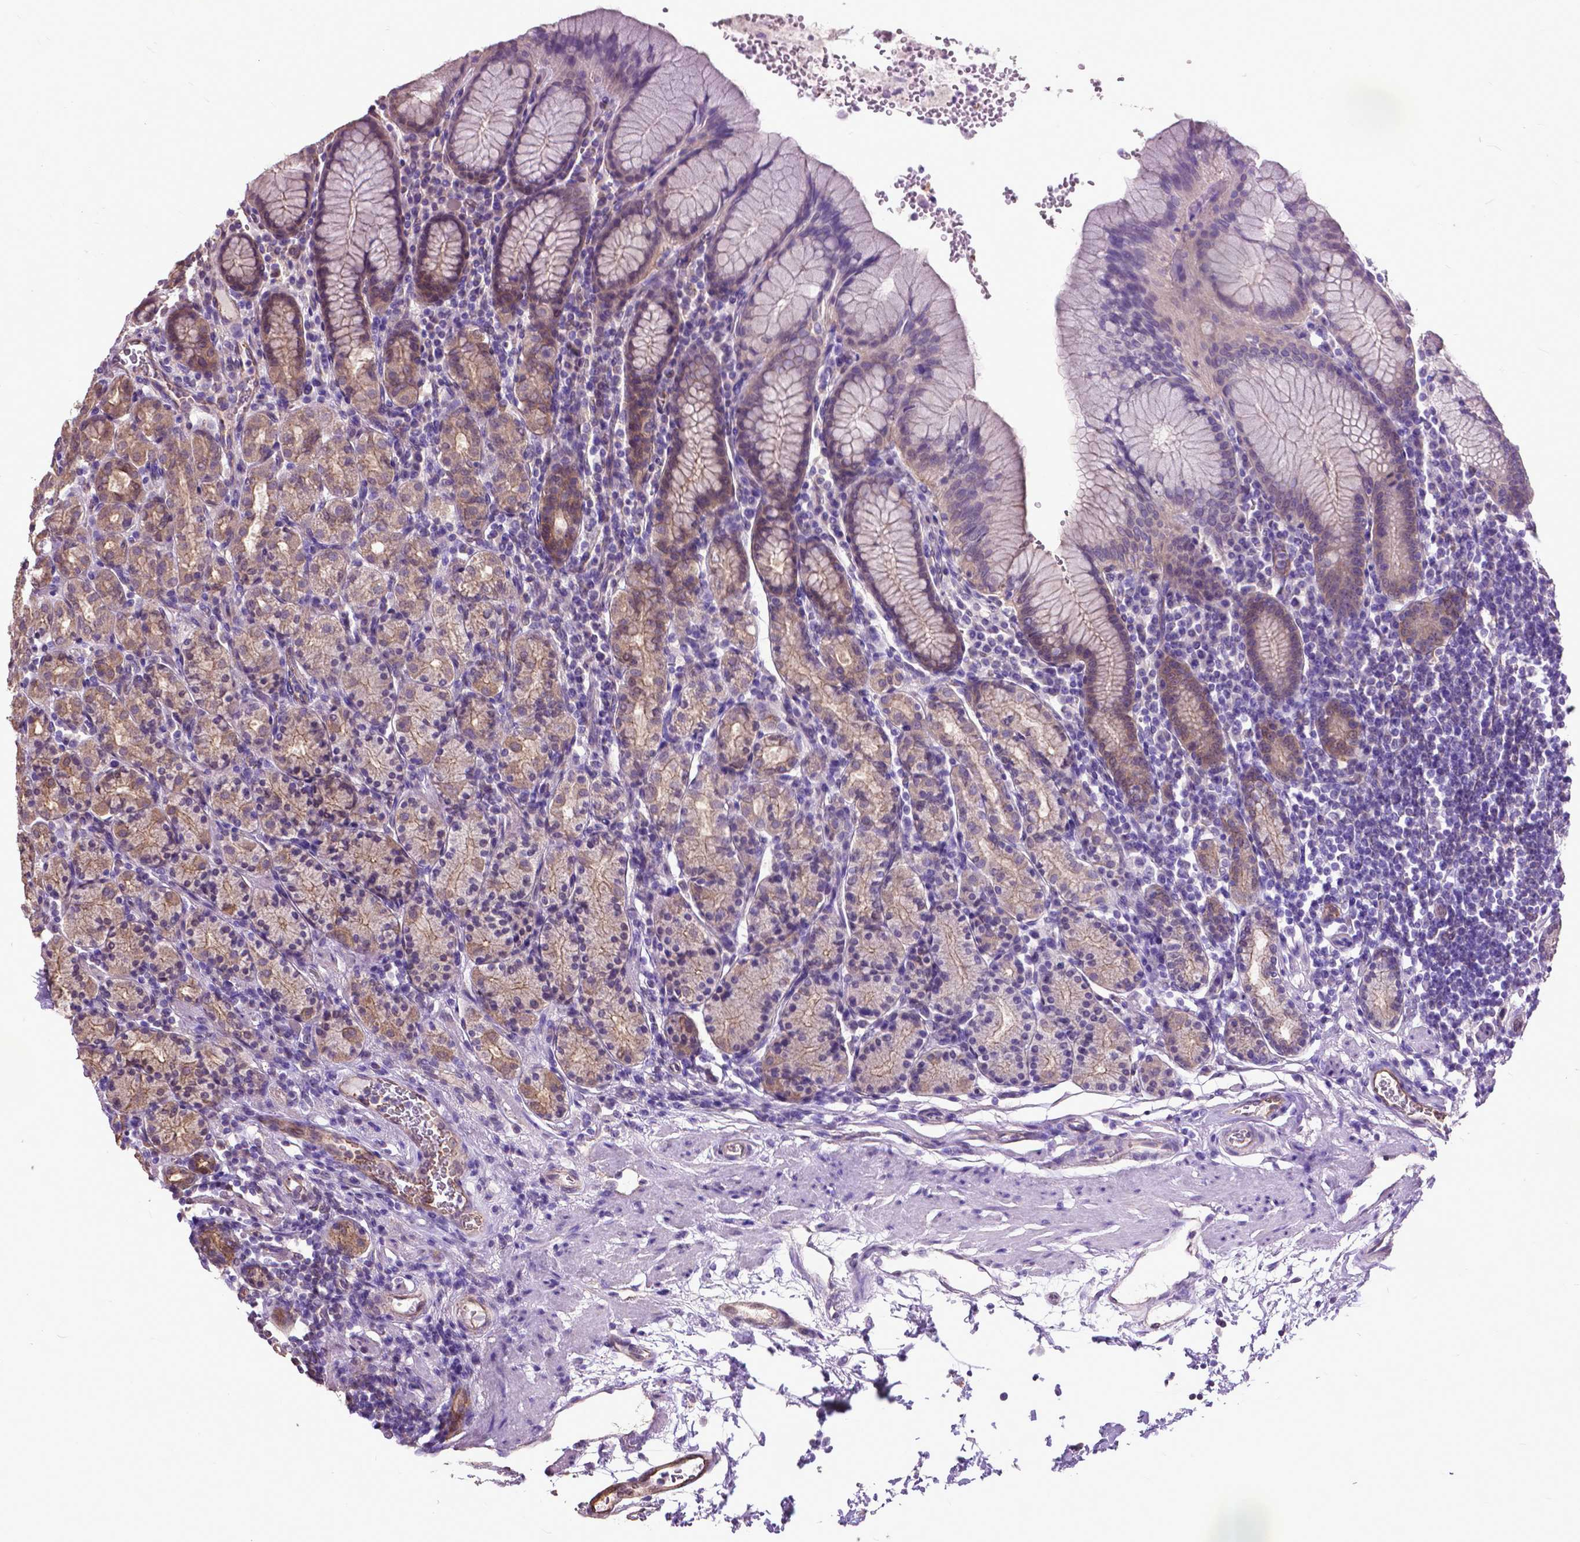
{"staining": {"intensity": "weak", "quantity": "25%-75%", "location": "cytoplasmic/membranous"}, "tissue": "stomach", "cell_type": "Glandular cells", "image_type": "normal", "snomed": [{"axis": "morphology", "description": "Normal tissue, NOS"}, {"axis": "topography", "description": "Stomach, upper"}, {"axis": "topography", "description": "Stomach"}], "caption": "Weak cytoplasmic/membranous staining is appreciated in about 25%-75% of glandular cells in unremarkable stomach.", "gene": "PDLIM1", "patient": {"sex": "male", "age": 62}}